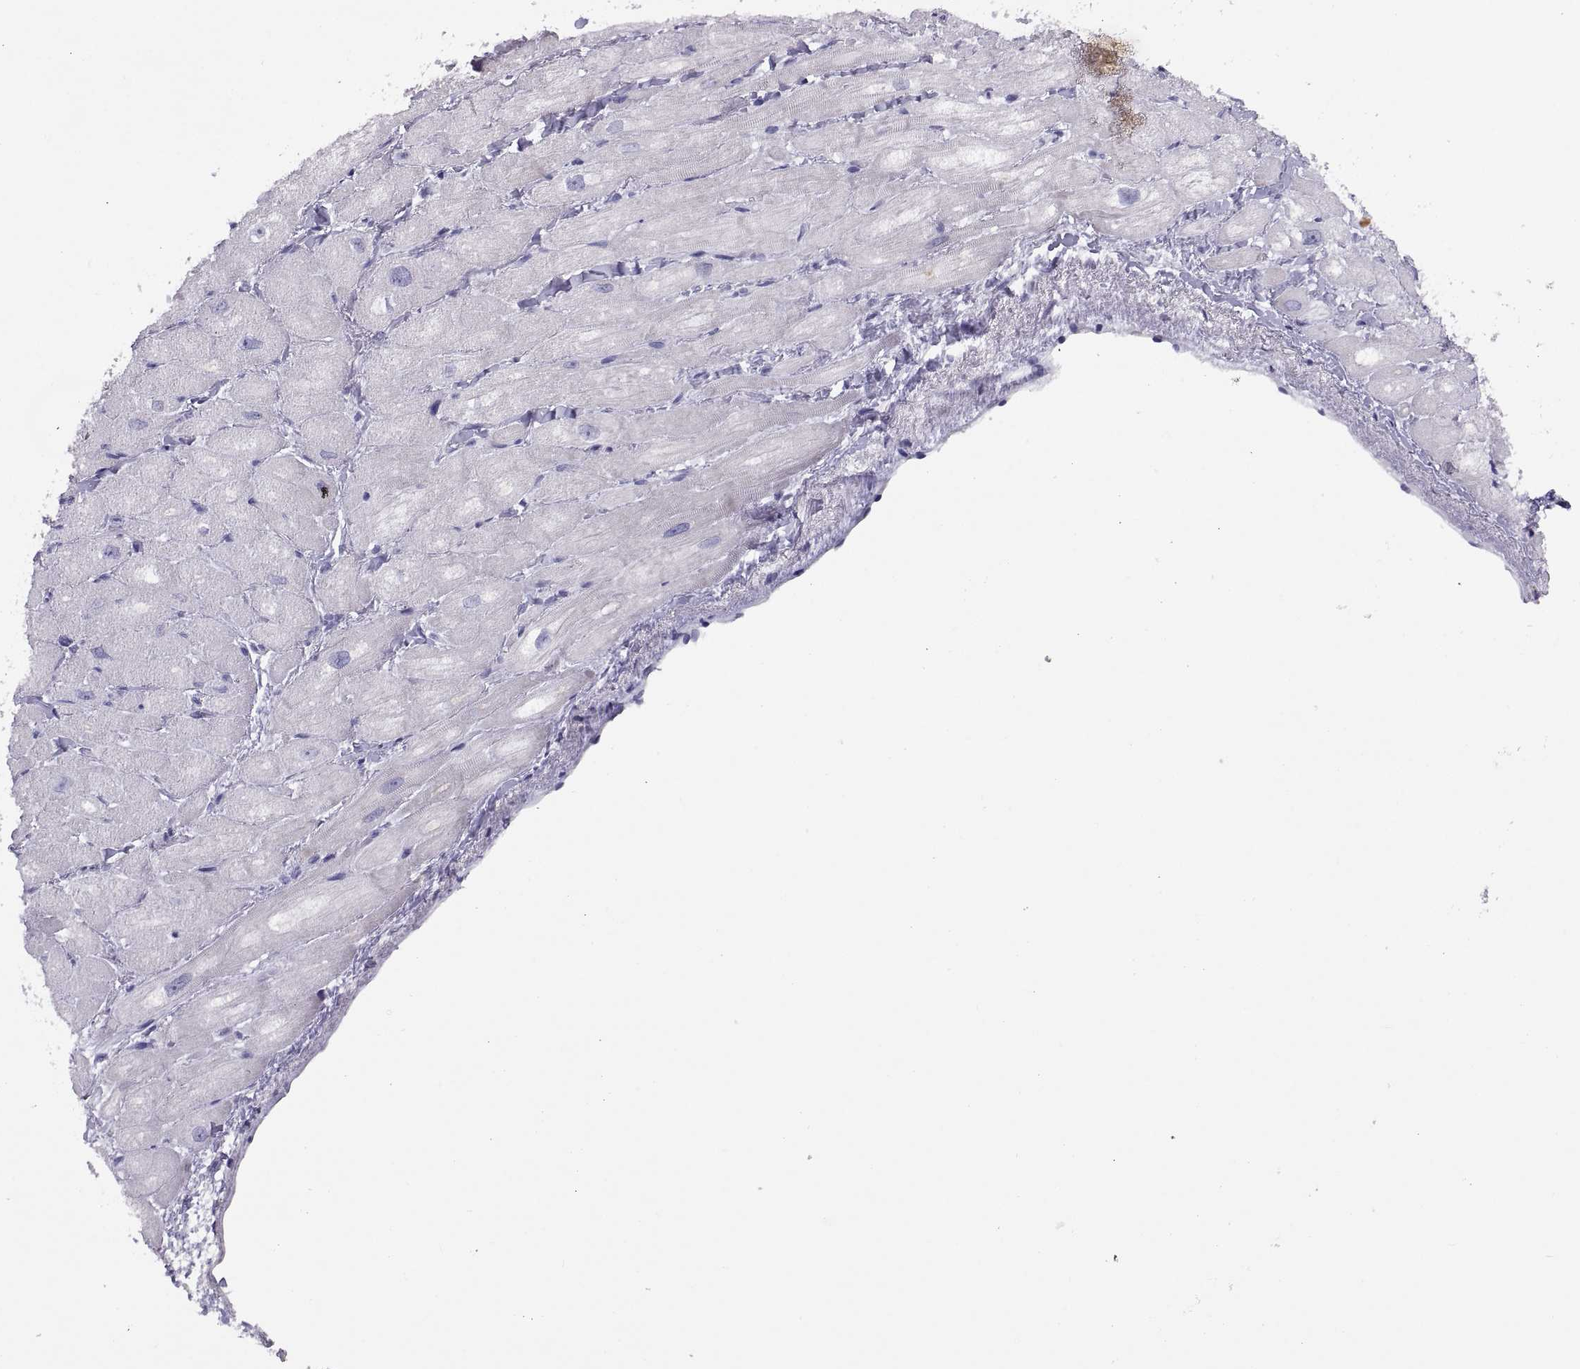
{"staining": {"intensity": "negative", "quantity": "none", "location": "none"}, "tissue": "heart muscle", "cell_type": "Cardiomyocytes", "image_type": "normal", "snomed": [{"axis": "morphology", "description": "Normal tissue, NOS"}, {"axis": "topography", "description": "Heart"}], "caption": "High power microscopy photomicrograph of an immunohistochemistry (IHC) photomicrograph of benign heart muscle, revealing no significant staining in cardiomyocytes.", "gene": "RGS20", "patient": {"sex": "male", "age": 60}}